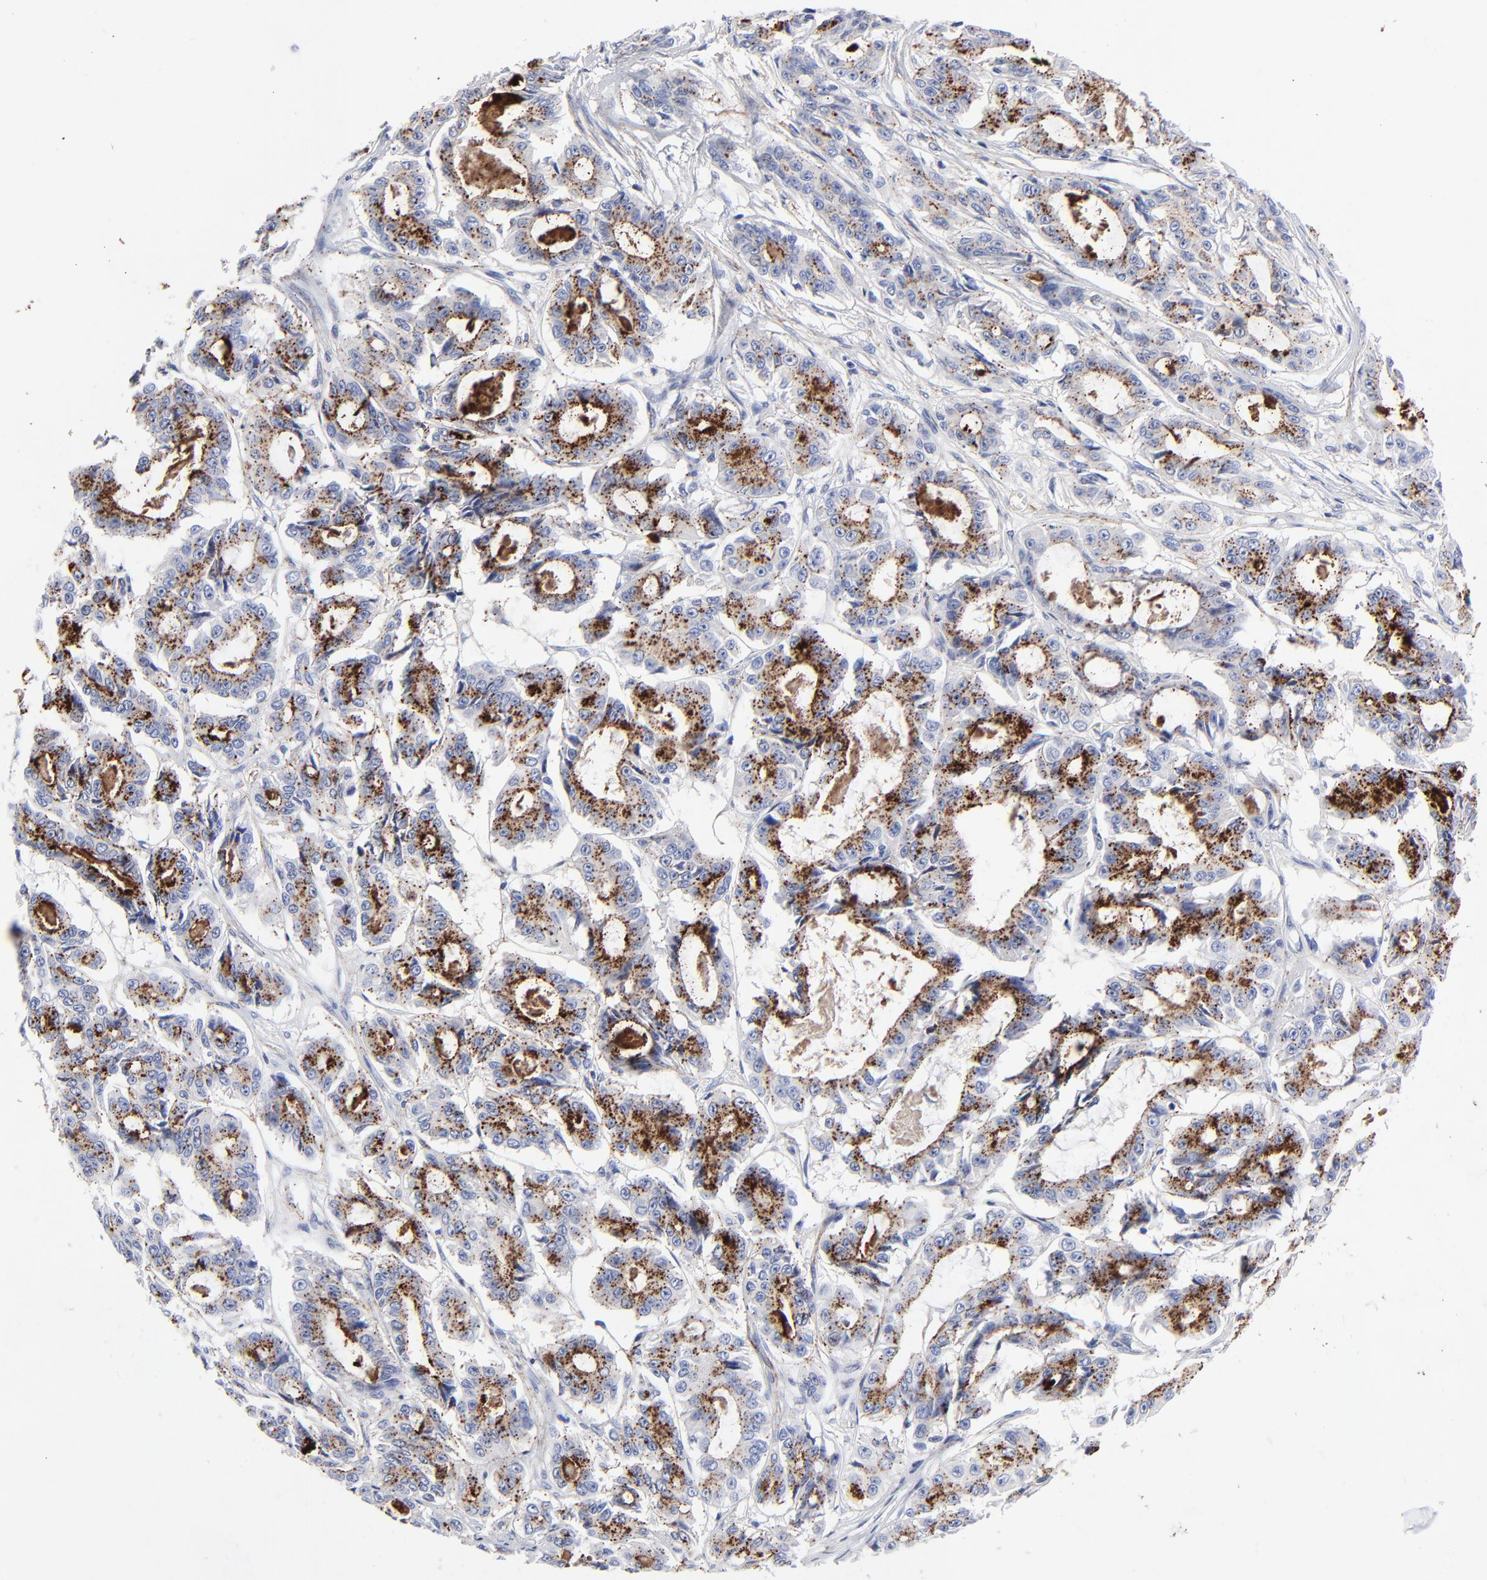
{"staining": {"intensity": "moderate", "quantity": ">75%", "location": "cytoplasmic/membranous"}, "tissue": "ovarian cancer", "cell_type": "Tumor cells", "image_type": "cancer", "snomed": [{"axis": "morphology", "description": "Carcinoma, endometroid"}, {"axis": "topography", "description": "Ovary"}], "caption": "Endometroid carcinoma (ovarian) was stained to show a protein in brown. There is medium levels of moderate cytoplasmic/membranous positivity in approximately >75% of tumor cells. The protein is stained brown, and the nuclei are stained in blue (DAB IHC with brightfield microscopy, high magnification).", "gene": "FBLN2", "patient": {"sex": "female", "age": 61}}